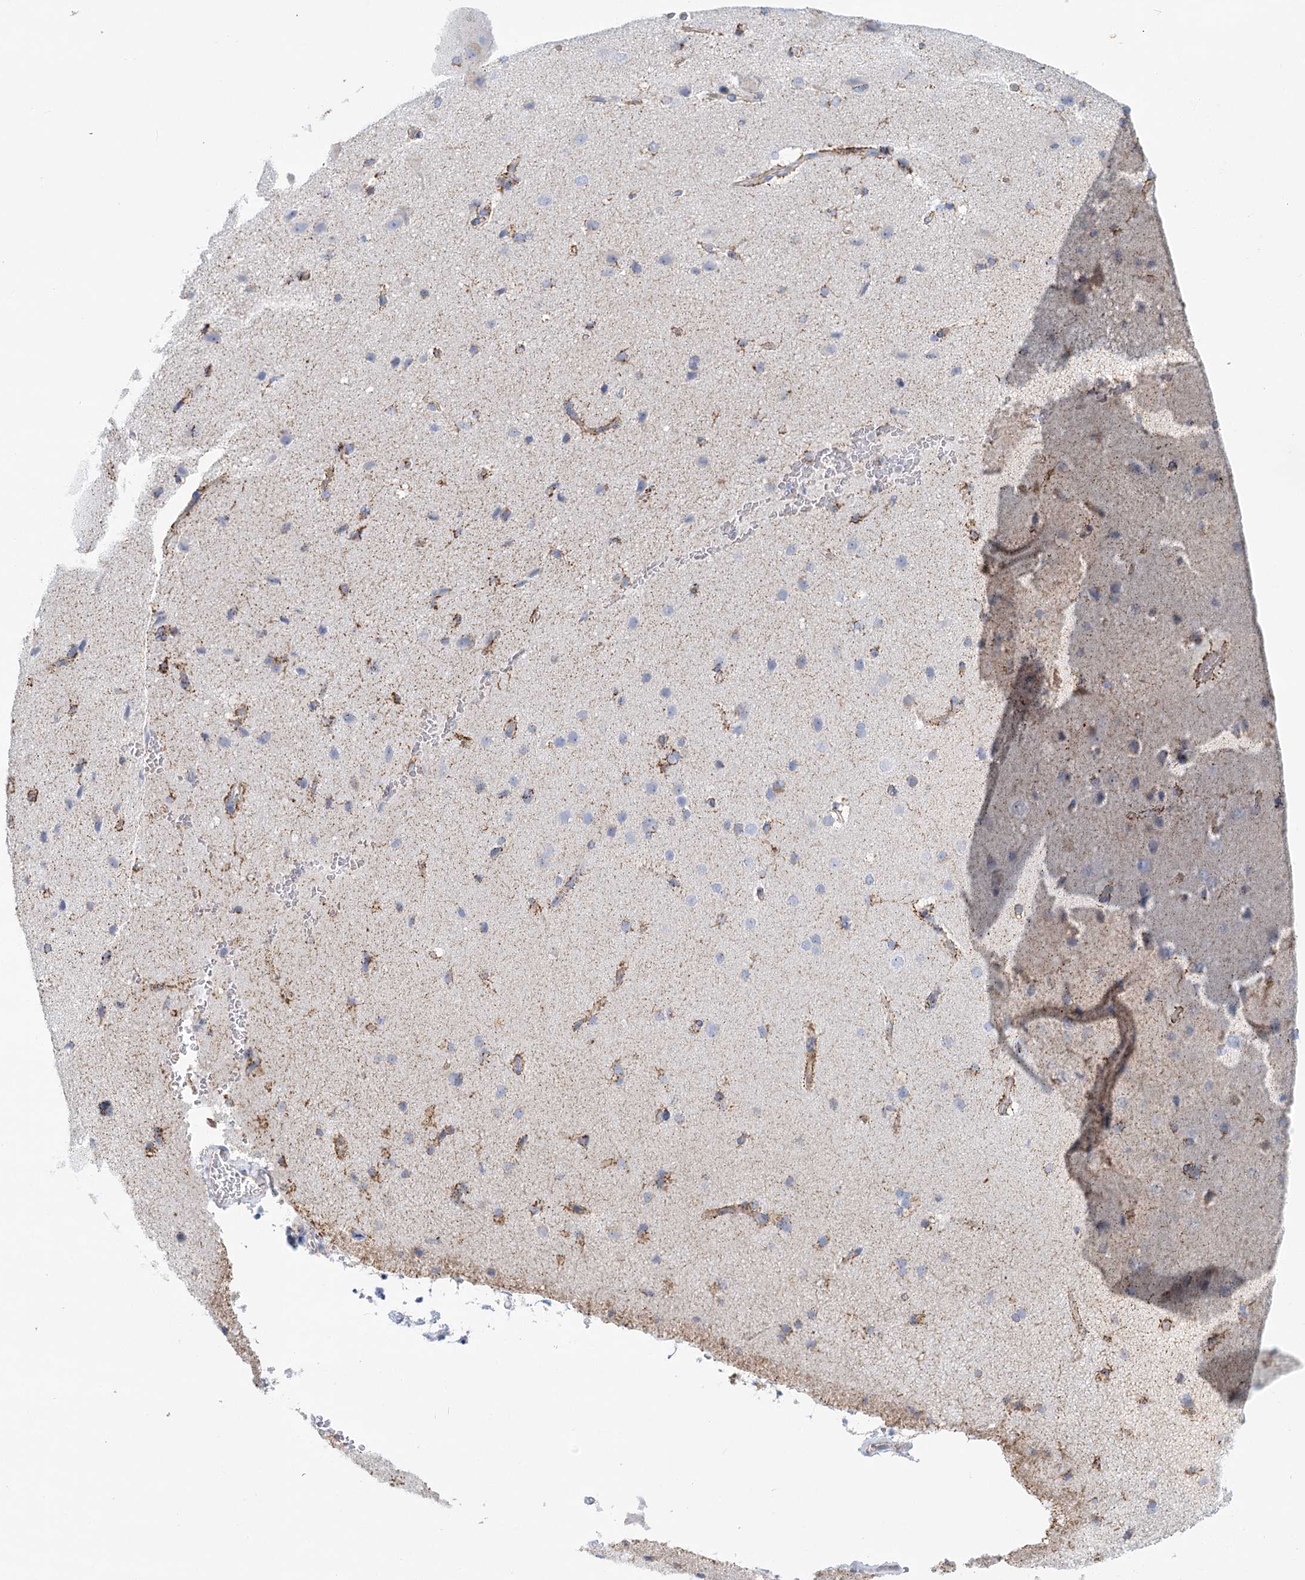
{"staining": {"intensity": "moderate", "quantity": "25%-75%", "location": "cytoplasmic/membranous"}, "tissue": "cerebral cortex", "cell_type": "Endothelial cells", "image_type": "normal", "snomed": [{"axis": "morphology", "description": "Normal tissue, NOS"}, {"axis": "topography", "description": "Cerebral cortex"}], "caption": "Endothelial cells display medium levels of moderate cytoplasmic/membranous expression in approximately 25%-75% of cells in normal human cerebral cortex. (Brightfield microscopy of DAB IHC at high magnification).", "gene": "DHTKD1", "patient": {"sex": "male", "age": 62}}